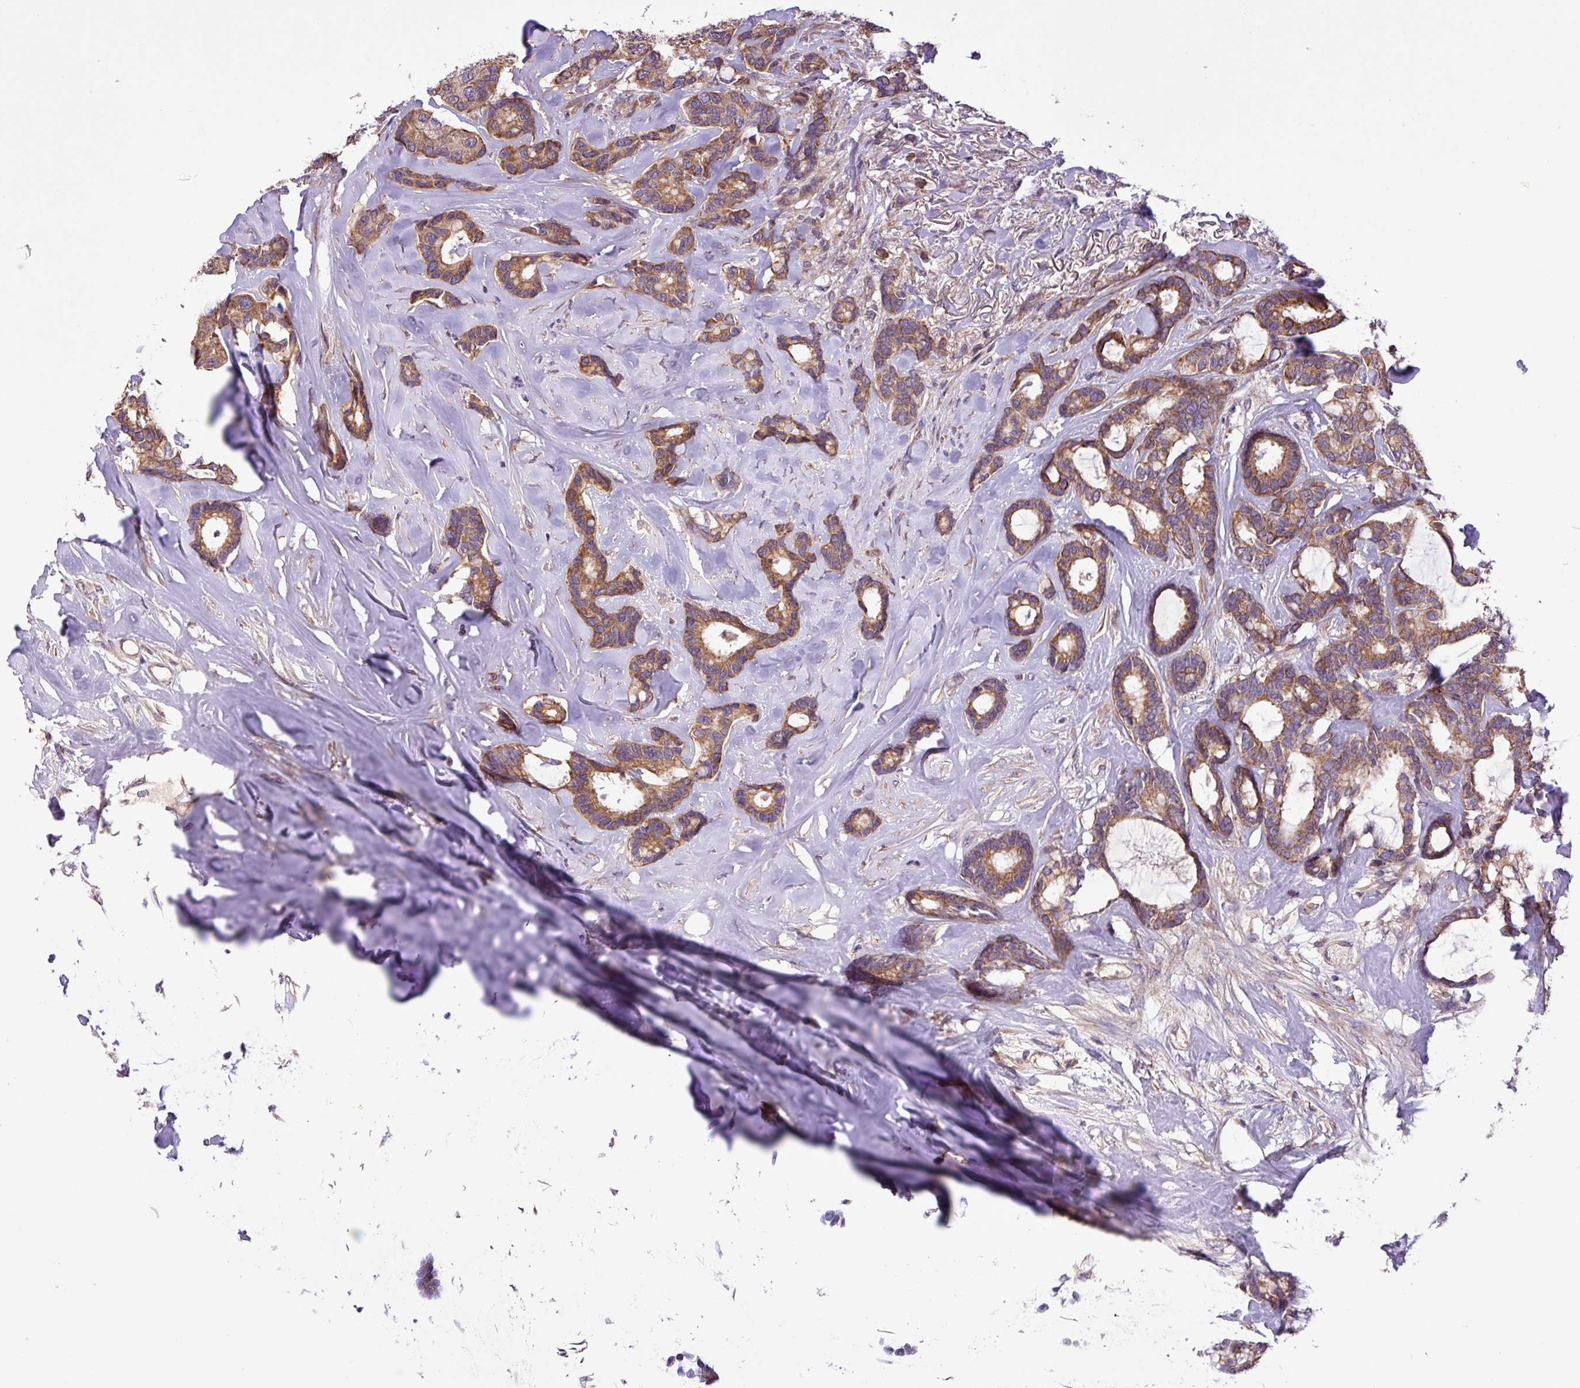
{"staining": {"intensity": "moderate", "quantity": ">75%", "location": "cytoplasmic/membranous"}, "tissue": "breast cancer", "cell_type": "Tumor cells", "image_type": "cancer", "snomed": [{"axis": "morphology", "description": "Duct carcinoma"}, {"axis": "topography", "description": "Breast"}], "caption": "Immunohistochemical staining of breast cancer (invasive ductal carcinoma) displays medium levels of moderate cytoplasmic/membranous expression in approximately >75% of tumor cells.", "gene": "TIMM10B", "patient": {"sex": "female", "age": 87}}